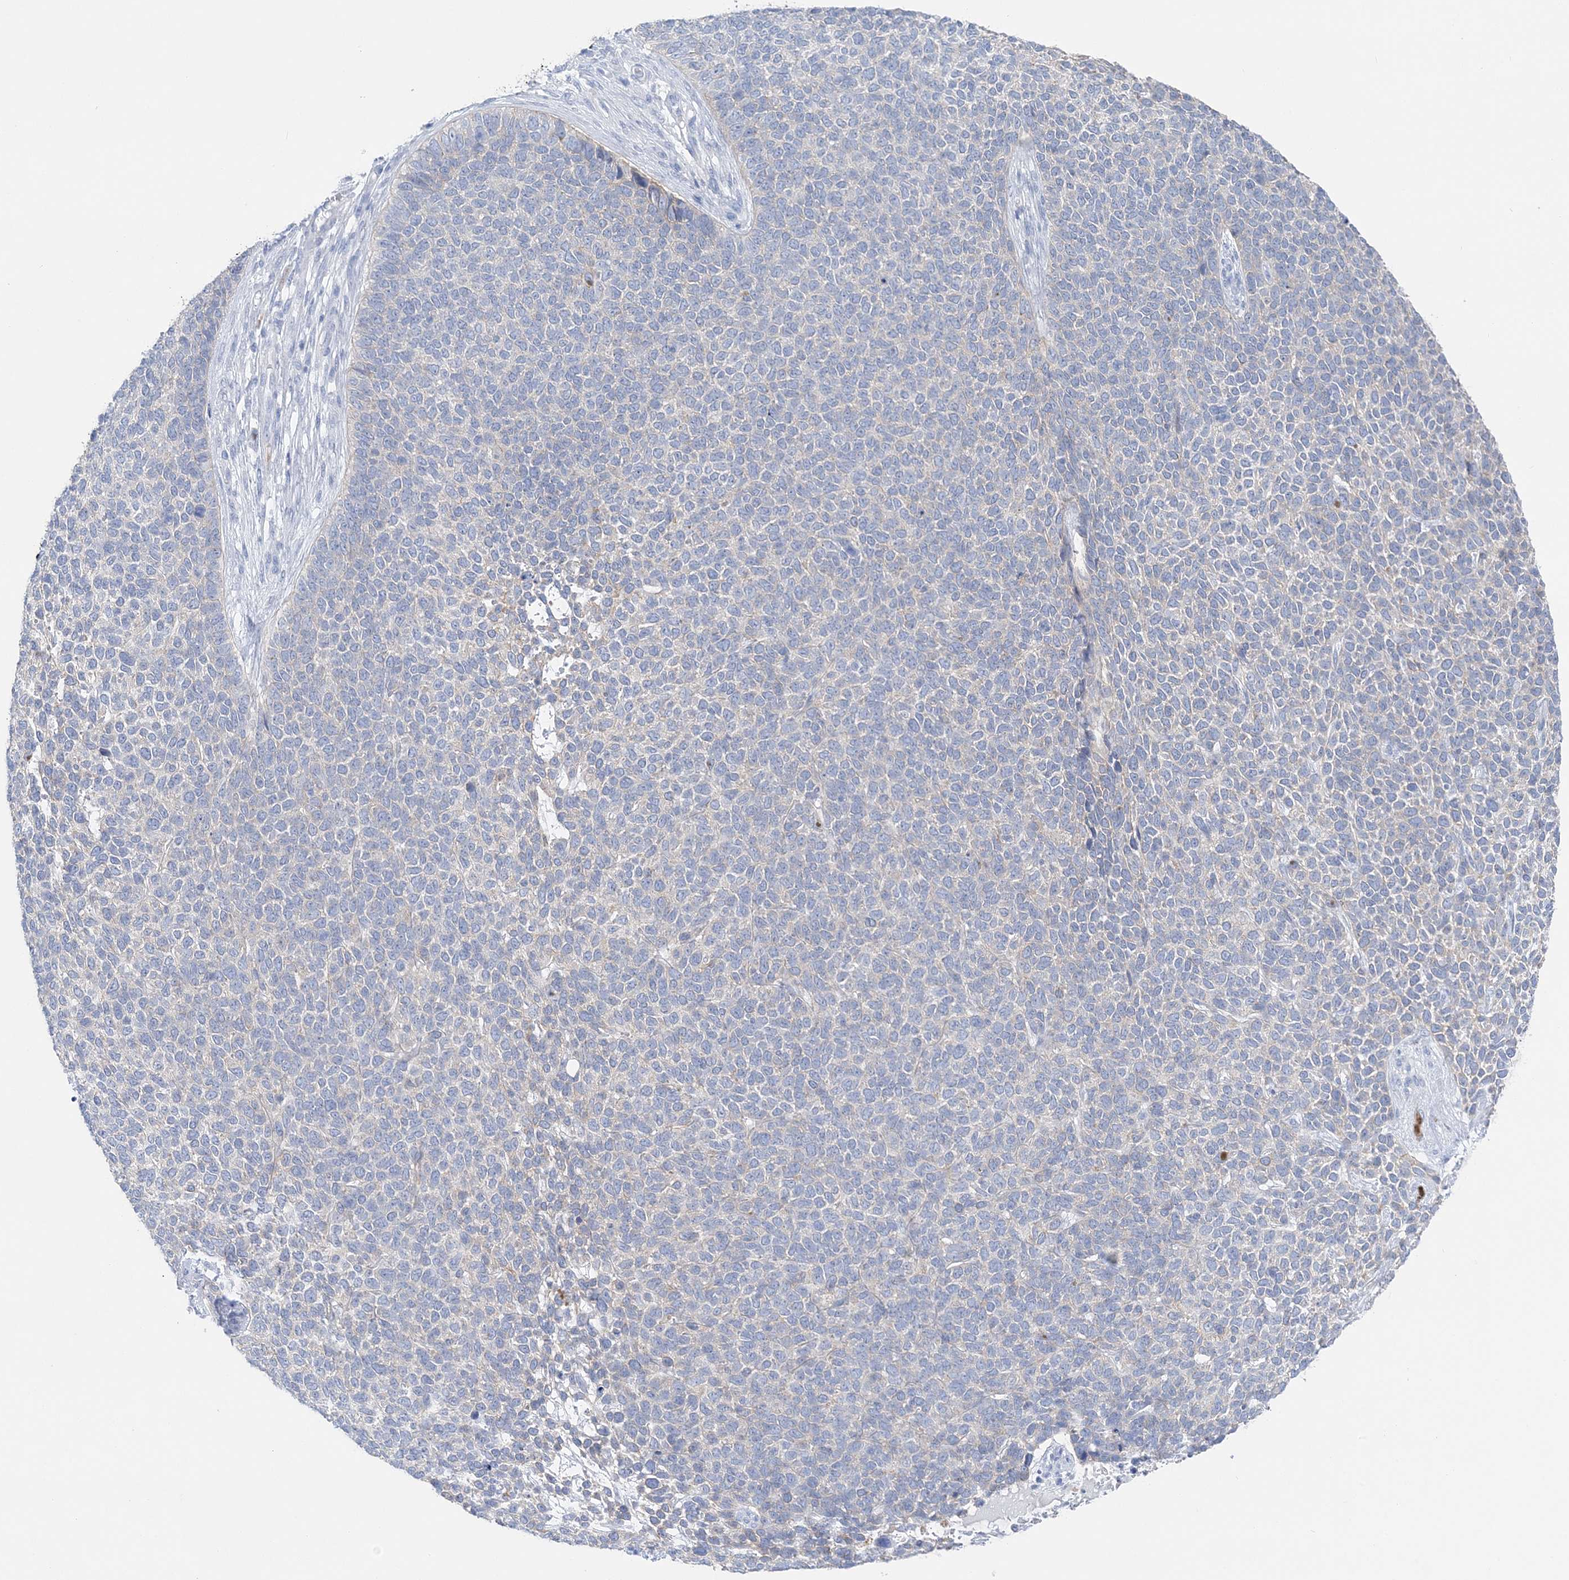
{"staining": {"intensity": "negative", "quantity": "none", "location": "none"}, "tissue": "skin cancer", "cell_type": "Tumor cells", "image_type": "cancer", "snomed": [{"axis": "morphology", "description": "Basal cell carcinoma"}, {"axis": "topography", "description": "Skin"}], "caption": "A micrograph of human skin cancer (basal cell carcinoma) is negative for staining in tumor cells.", "gene": "SLC5A6", "patient": {"sex": "female", "age": 84}}